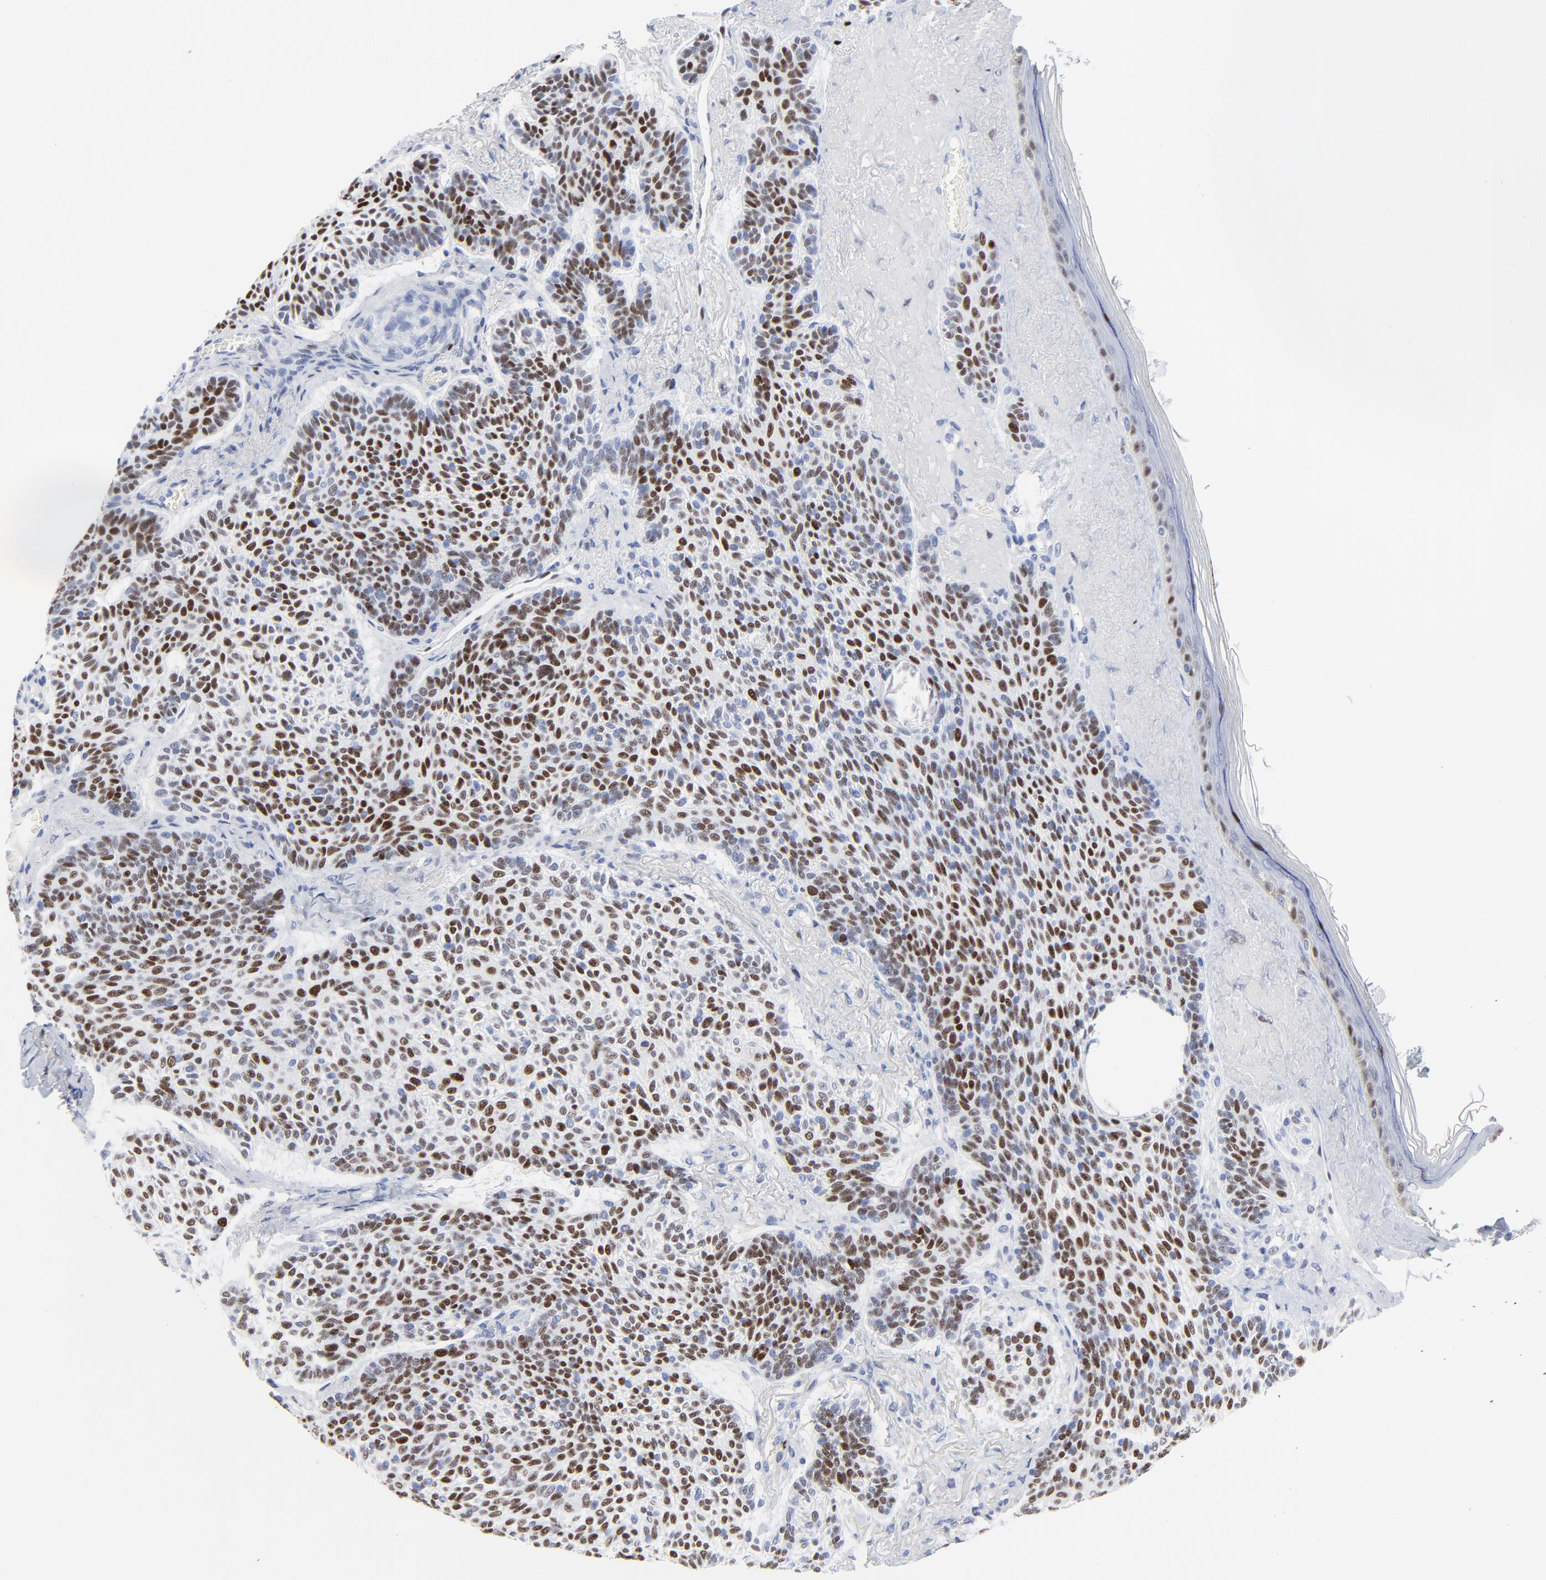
{"staining": {"intensity": "strong", "quantity": ">75%", "location": "nuclear"}, "tissue": "skin cancer", "cell_type": "Tumor cells", "image_type": "cancer", "snomed": [{"axis": "morphology", "description": "Normal tissue, NOS"}, {"axis": "morphology", "description": "Basal cell carcinoma"}, {"axis": "topography", "description": "Skin"}], "caption": "This is a histology image of IHC staining of basal cell carcinoma (skin), which shows strong staining in the nuclear of tumor cells.", "gene": "JUN", "patient": {"sex": "female", "age": 70}}